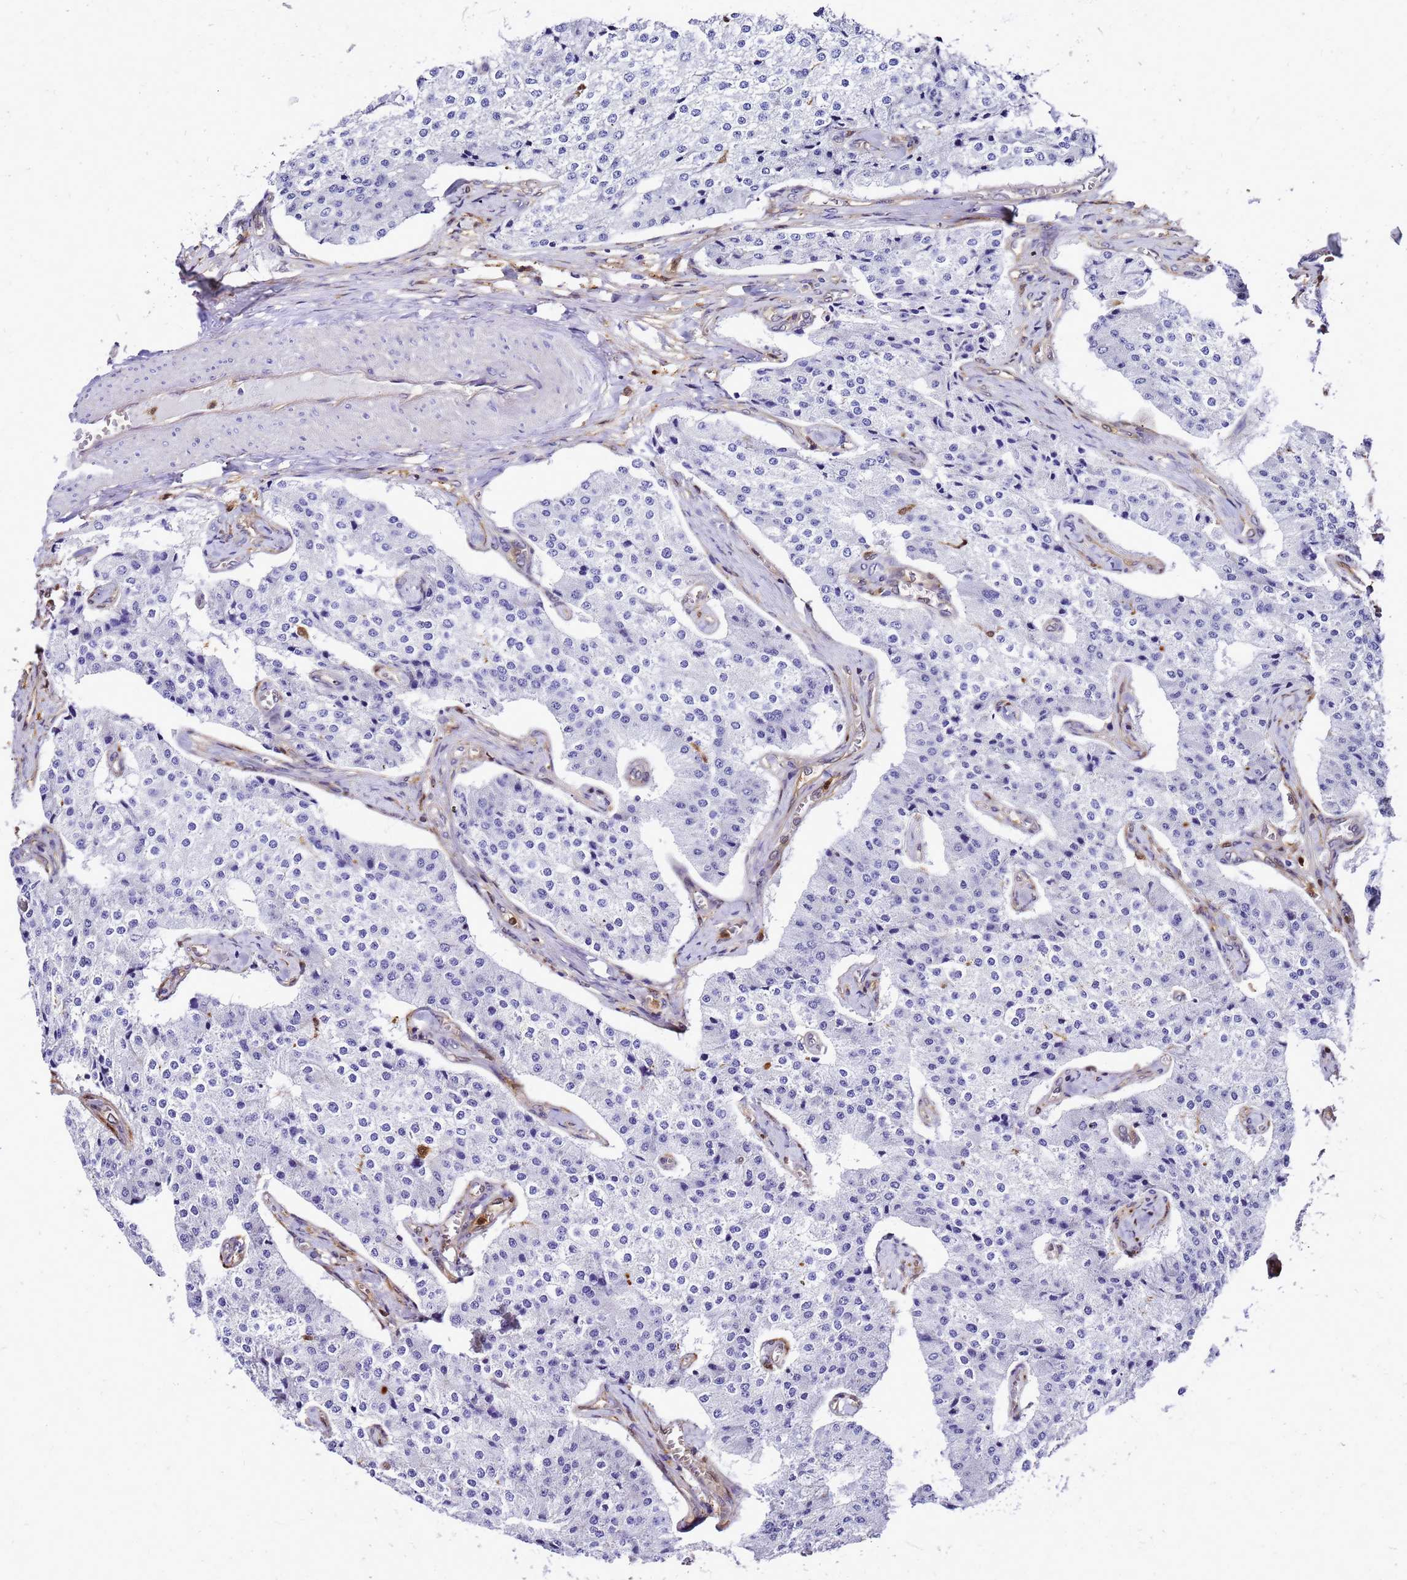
{"staining": {"intensity": "negative", "quantity": "none", "location": "none"}, "tissue": "carcinoid", "cell_type": "Tumor cells", "image_type": "cancer", "snomed": [{"axis": "morphology", "description": "Carcinoid, malignant, NOS"}, {"axis": "topography", "description": "Colon"}], "caption": "Immunohistochemistry micrograph of carcinoid stained for a protein (brown), which displays no staining in tumor cells.", "gene": "S100A11", "patient": {"sex": "female", "age": 52}}